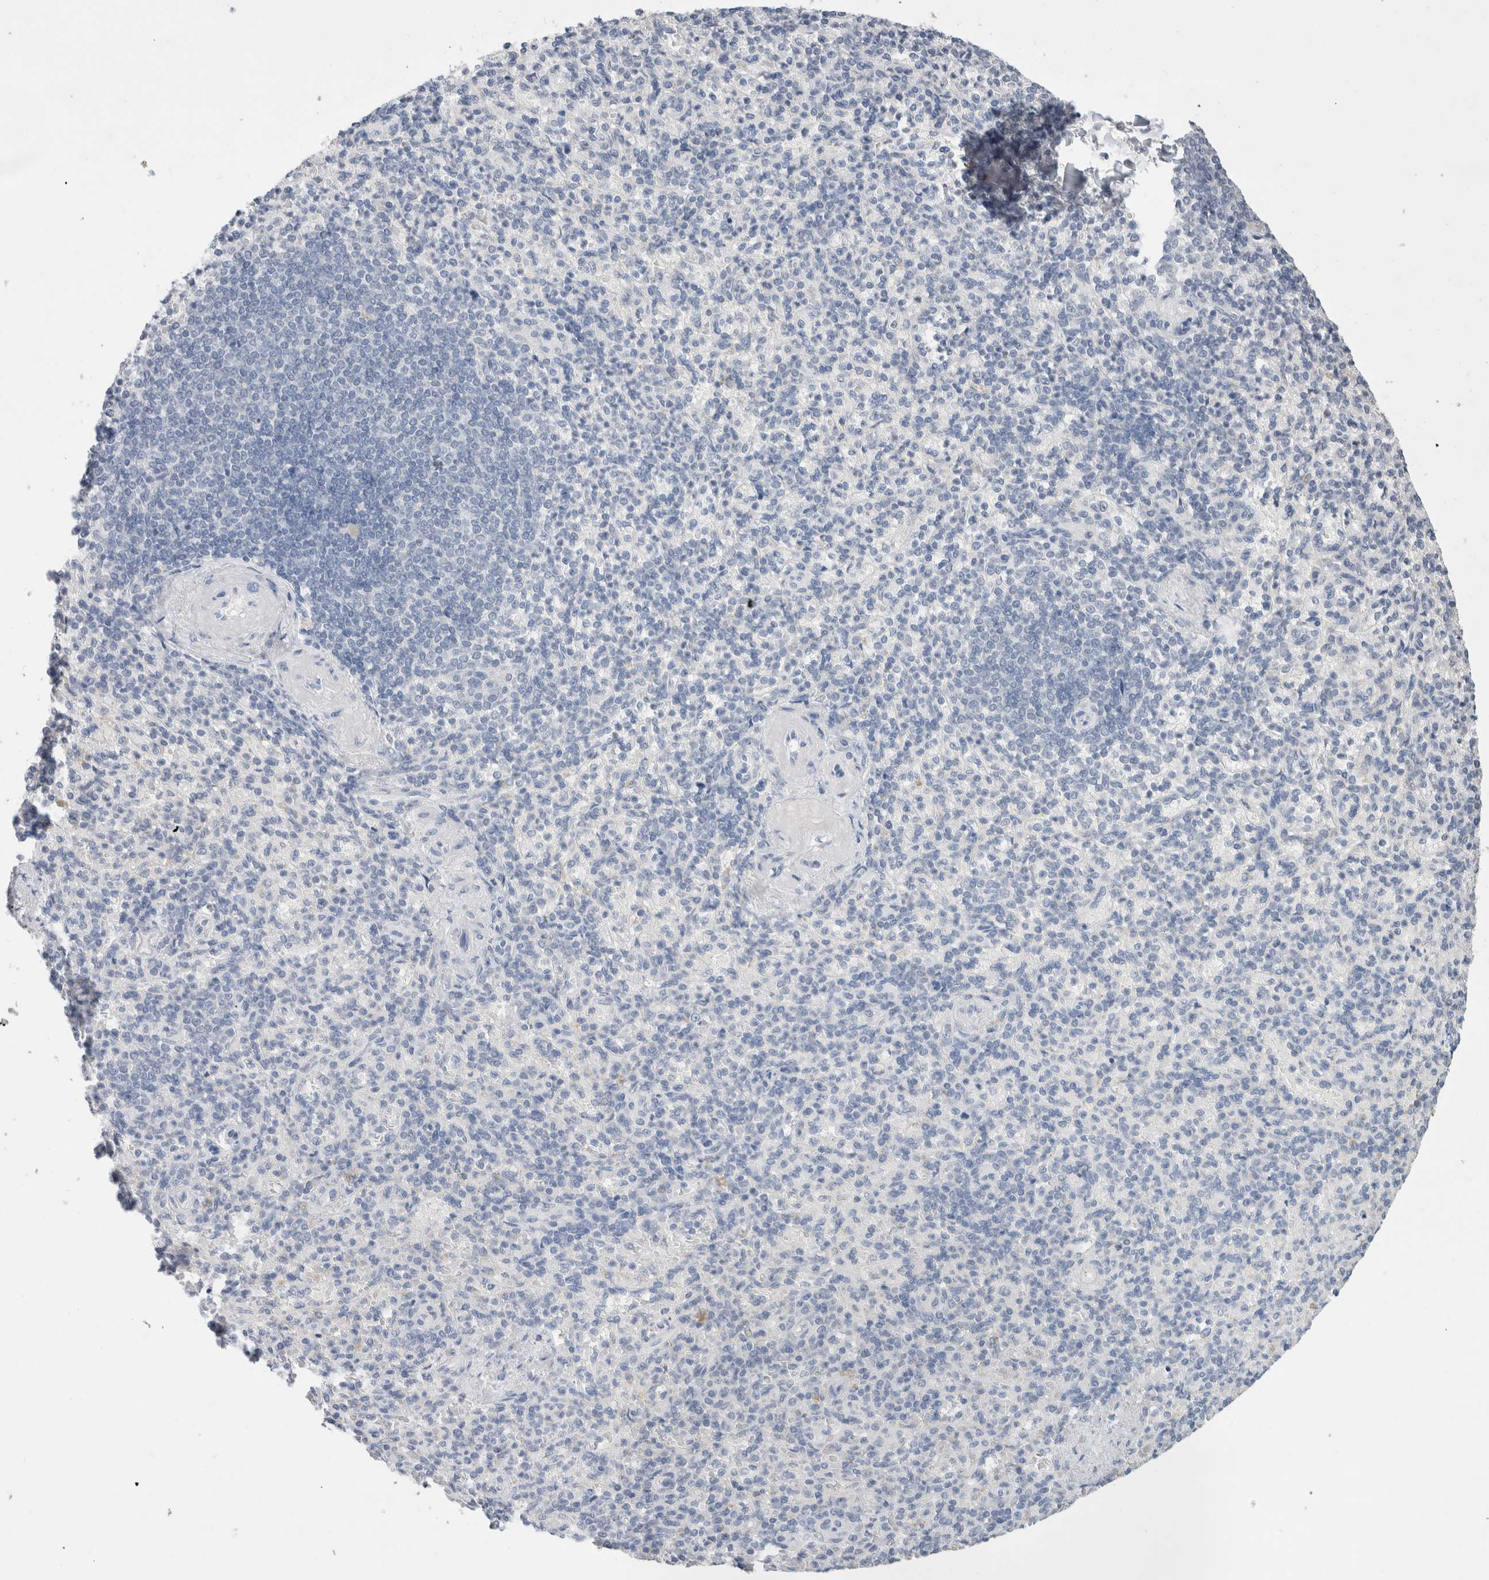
{"staining": {"intensity": "negative", "quantity": "none", "location": "none"}, "tissue": "spleen", "cell_type": "Cells in red pulp", "image_type": "normal", "snomed": [{"axis": "morphology", "description": "Normal tissue, NOS"}, {"axis": "topography", "description": "Spleen"}], "caption": "This is an immunohistochemistry image of normal human spleen. There is no expression in cells in red pulp.", "gene": "BCAN", "patient": {"sex": "female", "age": 74}}